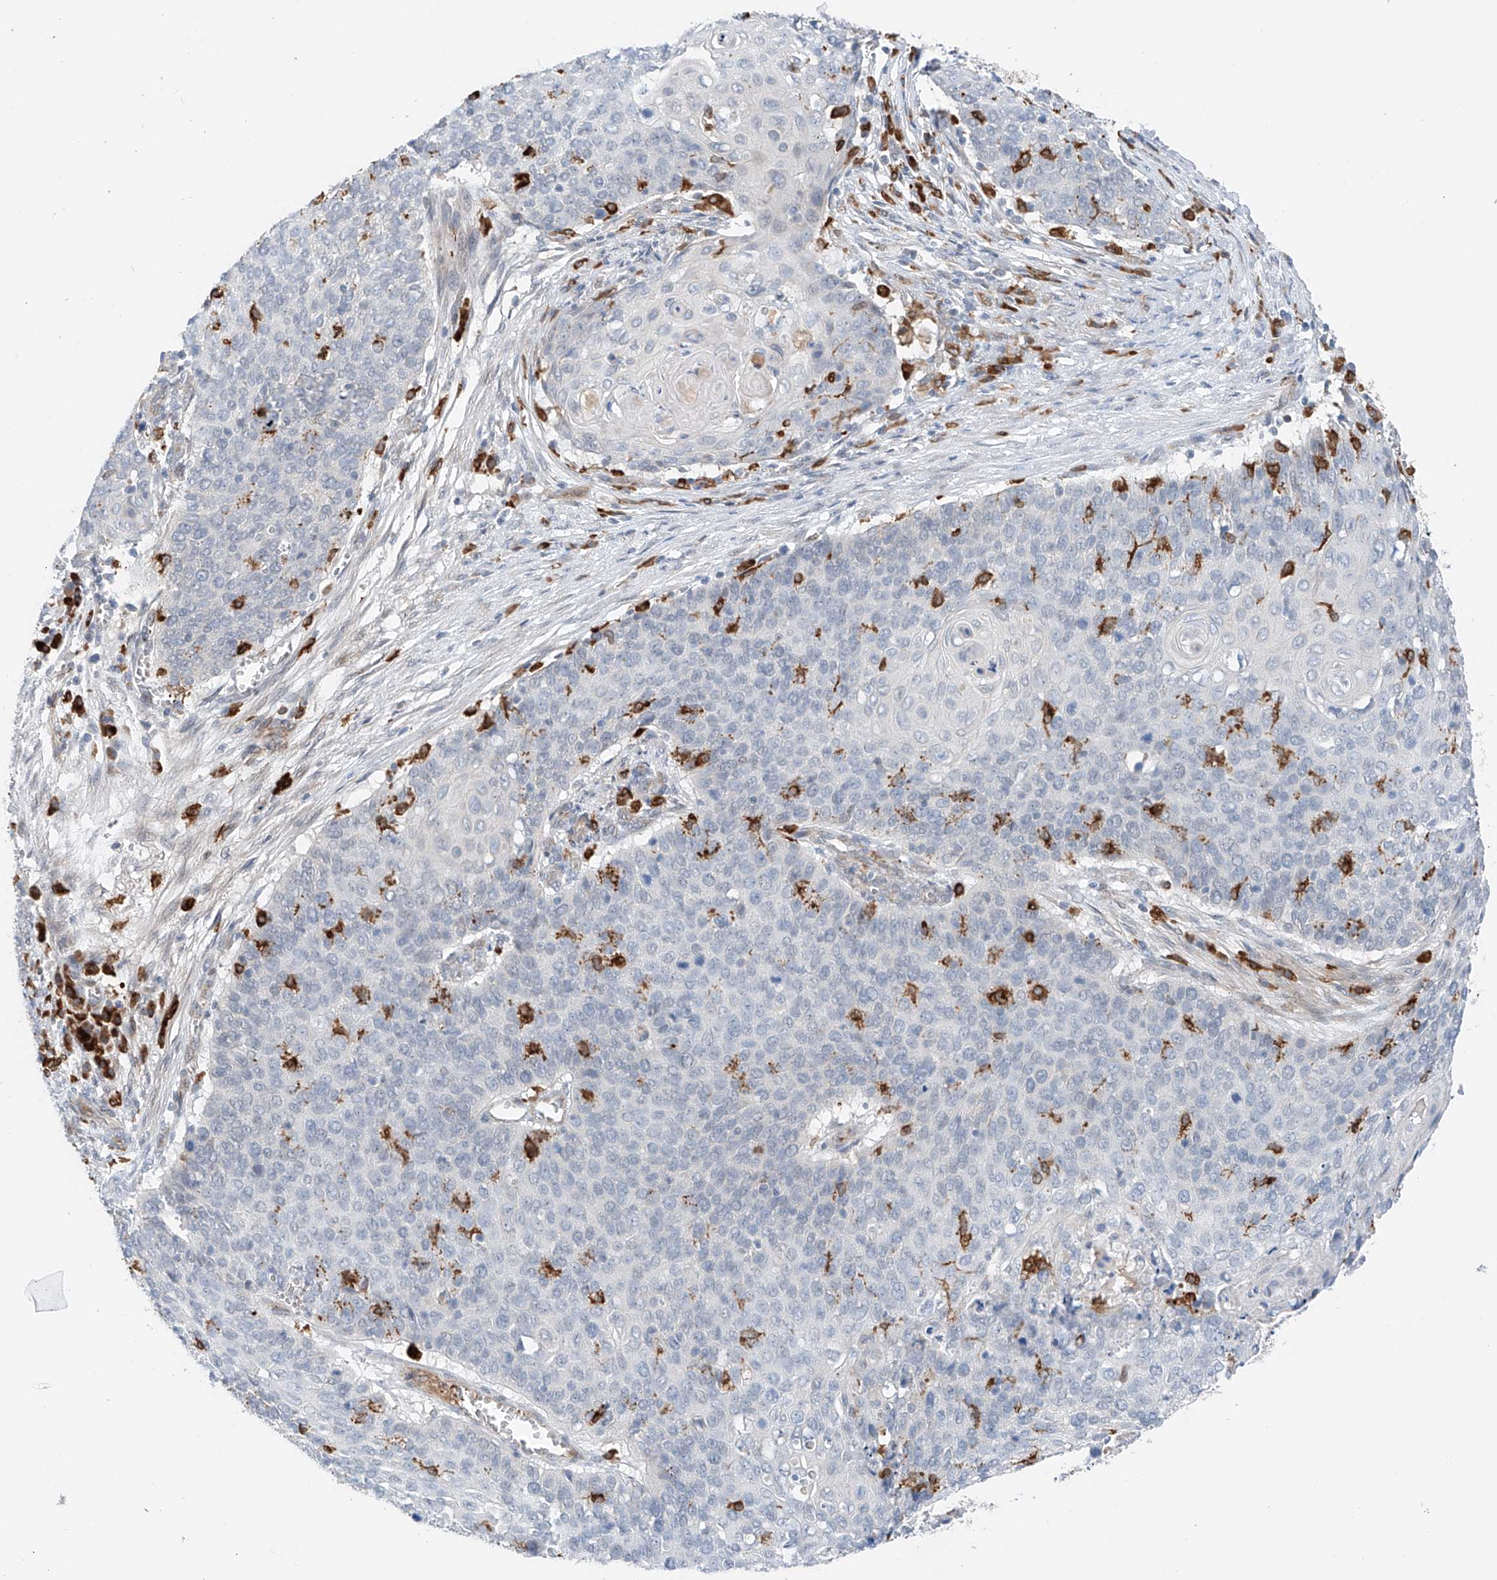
{"staining": {"intensity": "negative", "quantity": "none", "location": "none"}, "tissue": "cervical cancer", "cell_type": "Tumor cells", "image_type": "cancer", "snomed": [{"axis": "morphology", "description": "Squamous cell carcinoma, NOS"}, {"axis": "topography", "description": "Cervix"}], "caption": "IHC histopathology image of neoplastic tissue: cervical cancer (squamous cell carcinoma) stained with DAB displays no significant protein expression in tumor cells. (Immunohistochemistry, brightfield microscopy, high magnification).", "gene": "TBXAS1", "patient": {"sex": "female", "age": 39}}